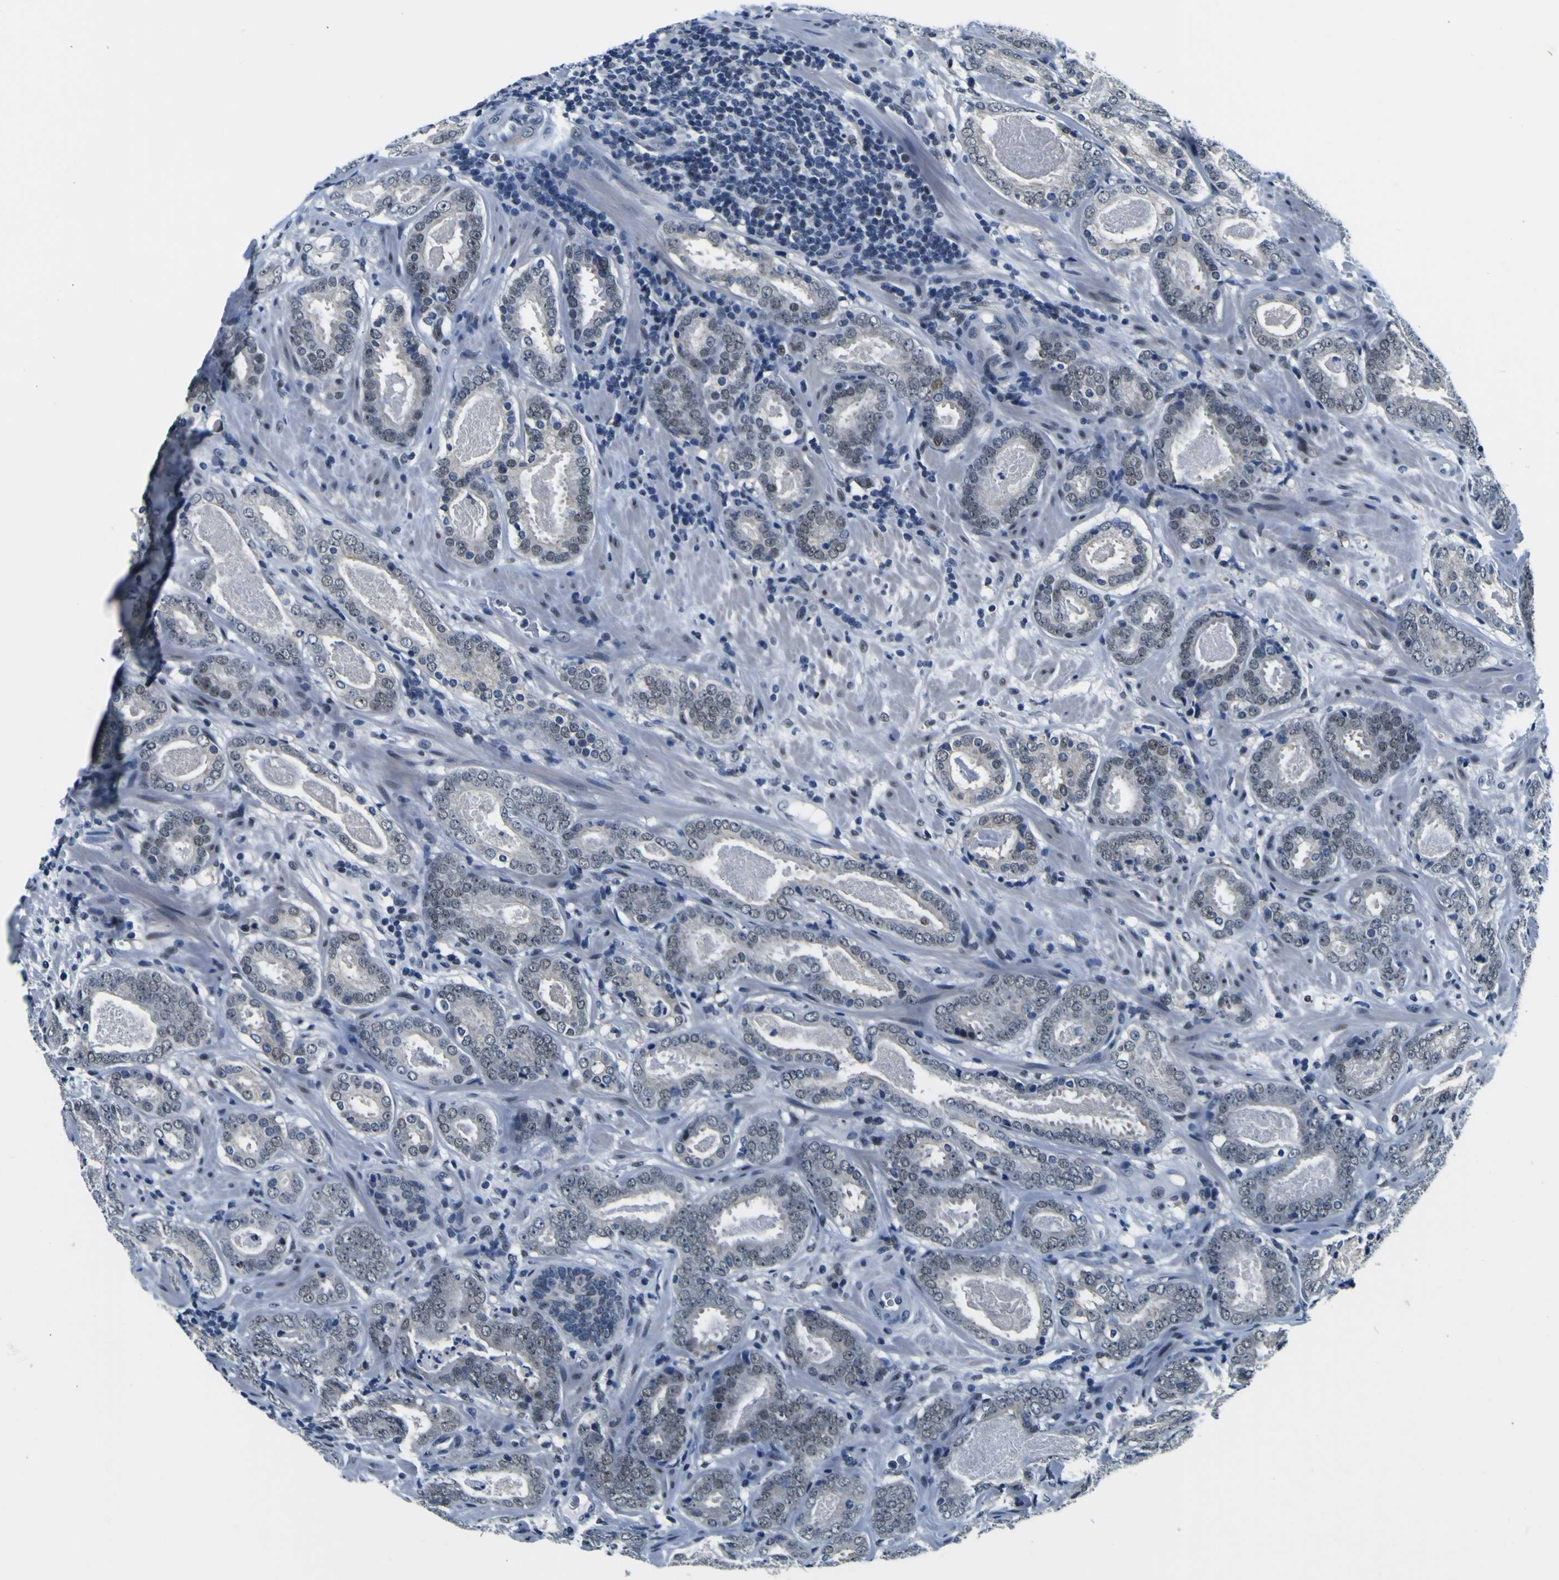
{"staining": {"intensity": "weak", "quantity": "<25%", "location": "nuclear"}, "tissue": "prostate cancer", "cell_type": "Tumor cells", "image_type": "cancer", "snomed": [{"axis": "morphology", "description": "Adenocarcinoma, Low grade"}, {"axis": "topography", "description": "Prostate"}], "caption": "There is no significant expression in tumor cells of low-grade adenocarcinoma (prostate). (IHC, brightfield microscopy, high magnification).", "gene": "CUL4B", "patient": {"sex": "male", "age": 69}}